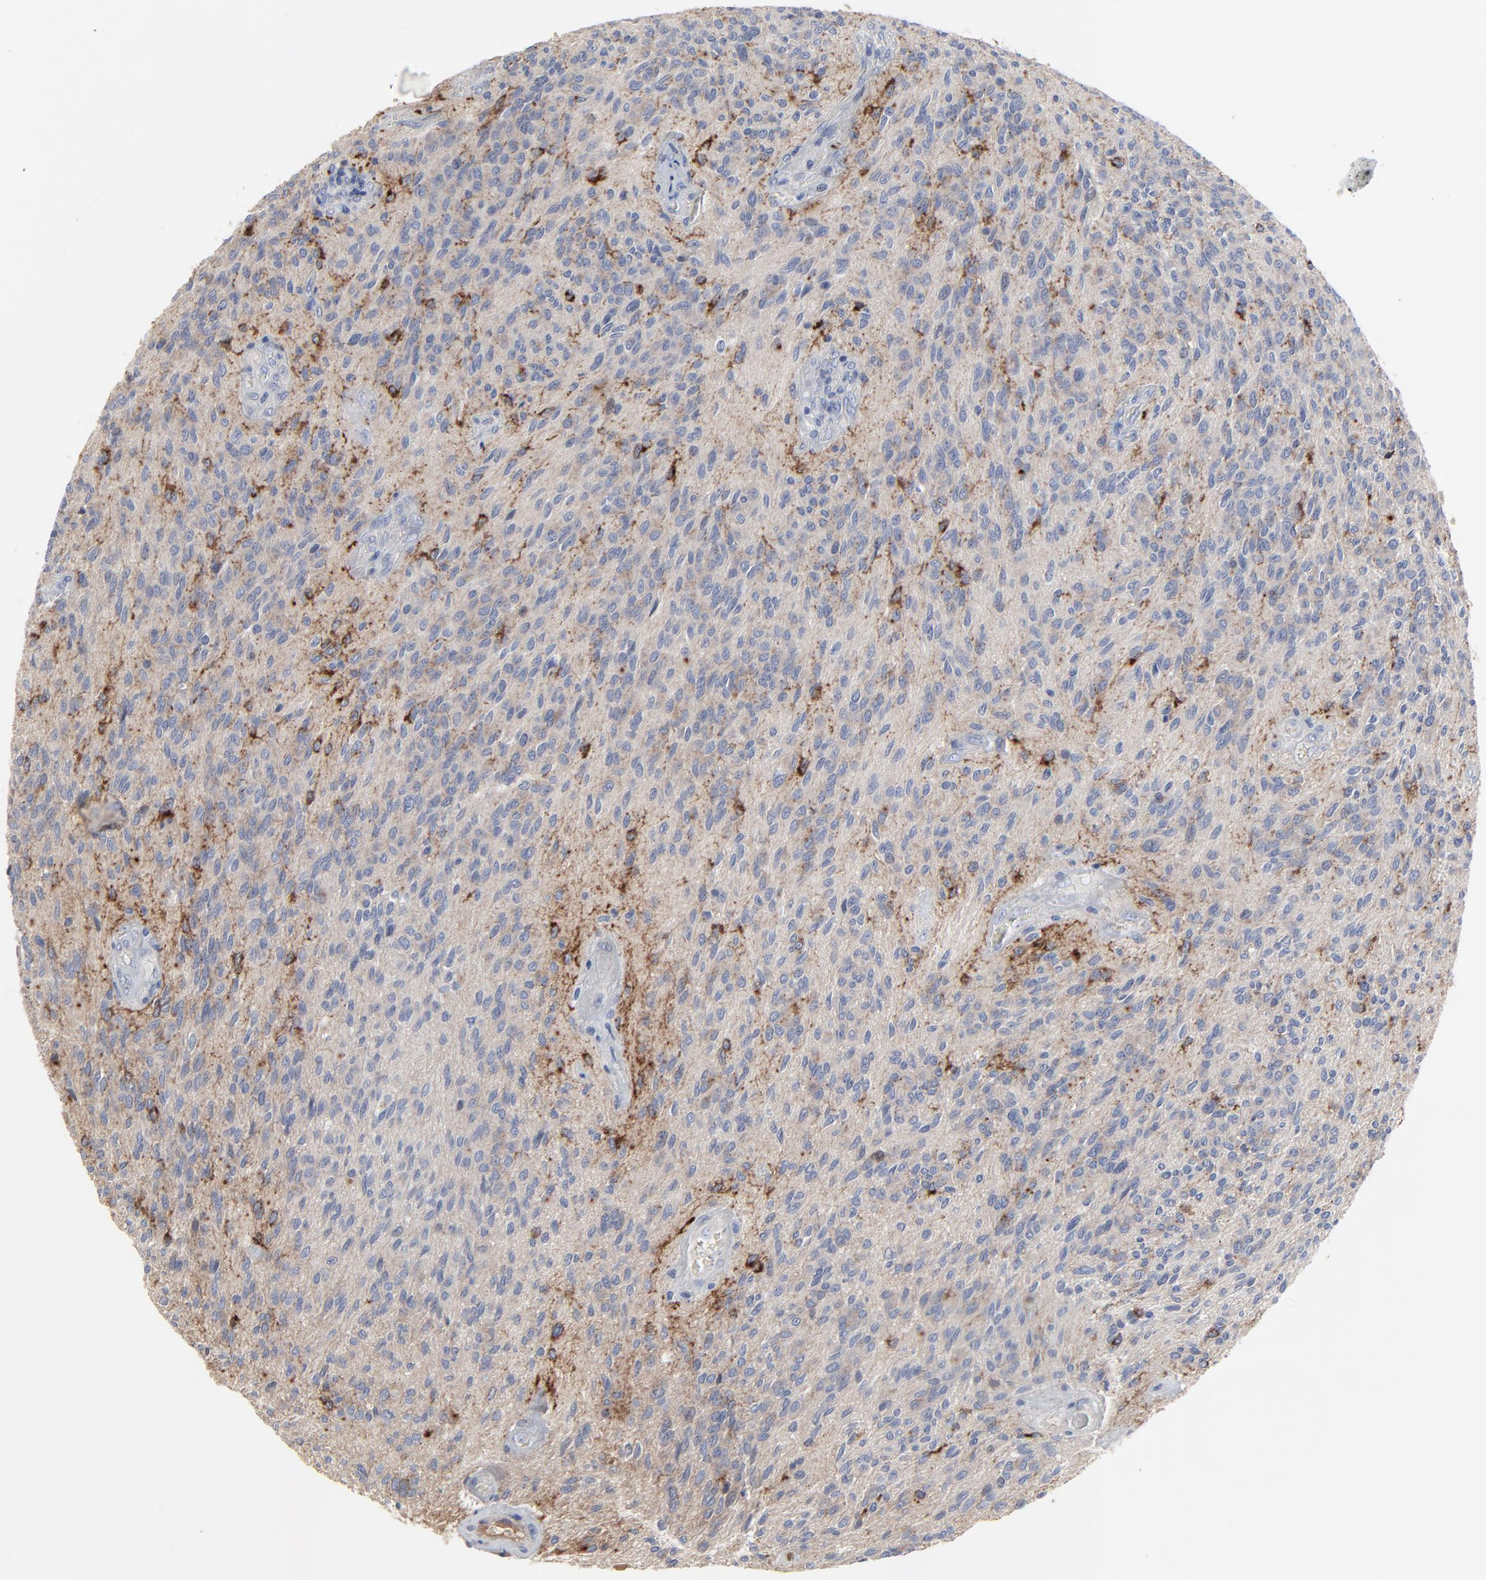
{"staining": {"intensity": "moderate", "quantity": "<25%", "location": "cytoplasmic/membranous"}, "tissue": "glioma", "cell_type": "Tumor cells", "image_type": "cancer", "snomed": [{"axis": "morphology", "description": "Glioma, malignant, Low grade"}, {"axis": "topography", "description": "Brain"}], "caption": "Tumor cells show low levels of moderate cytoplasmic/membranous staining in approximately <25% of cells in malignant low-grade glioma.", "gene": "NLGN3", "patient": {"sex": "female", "age": 15}}